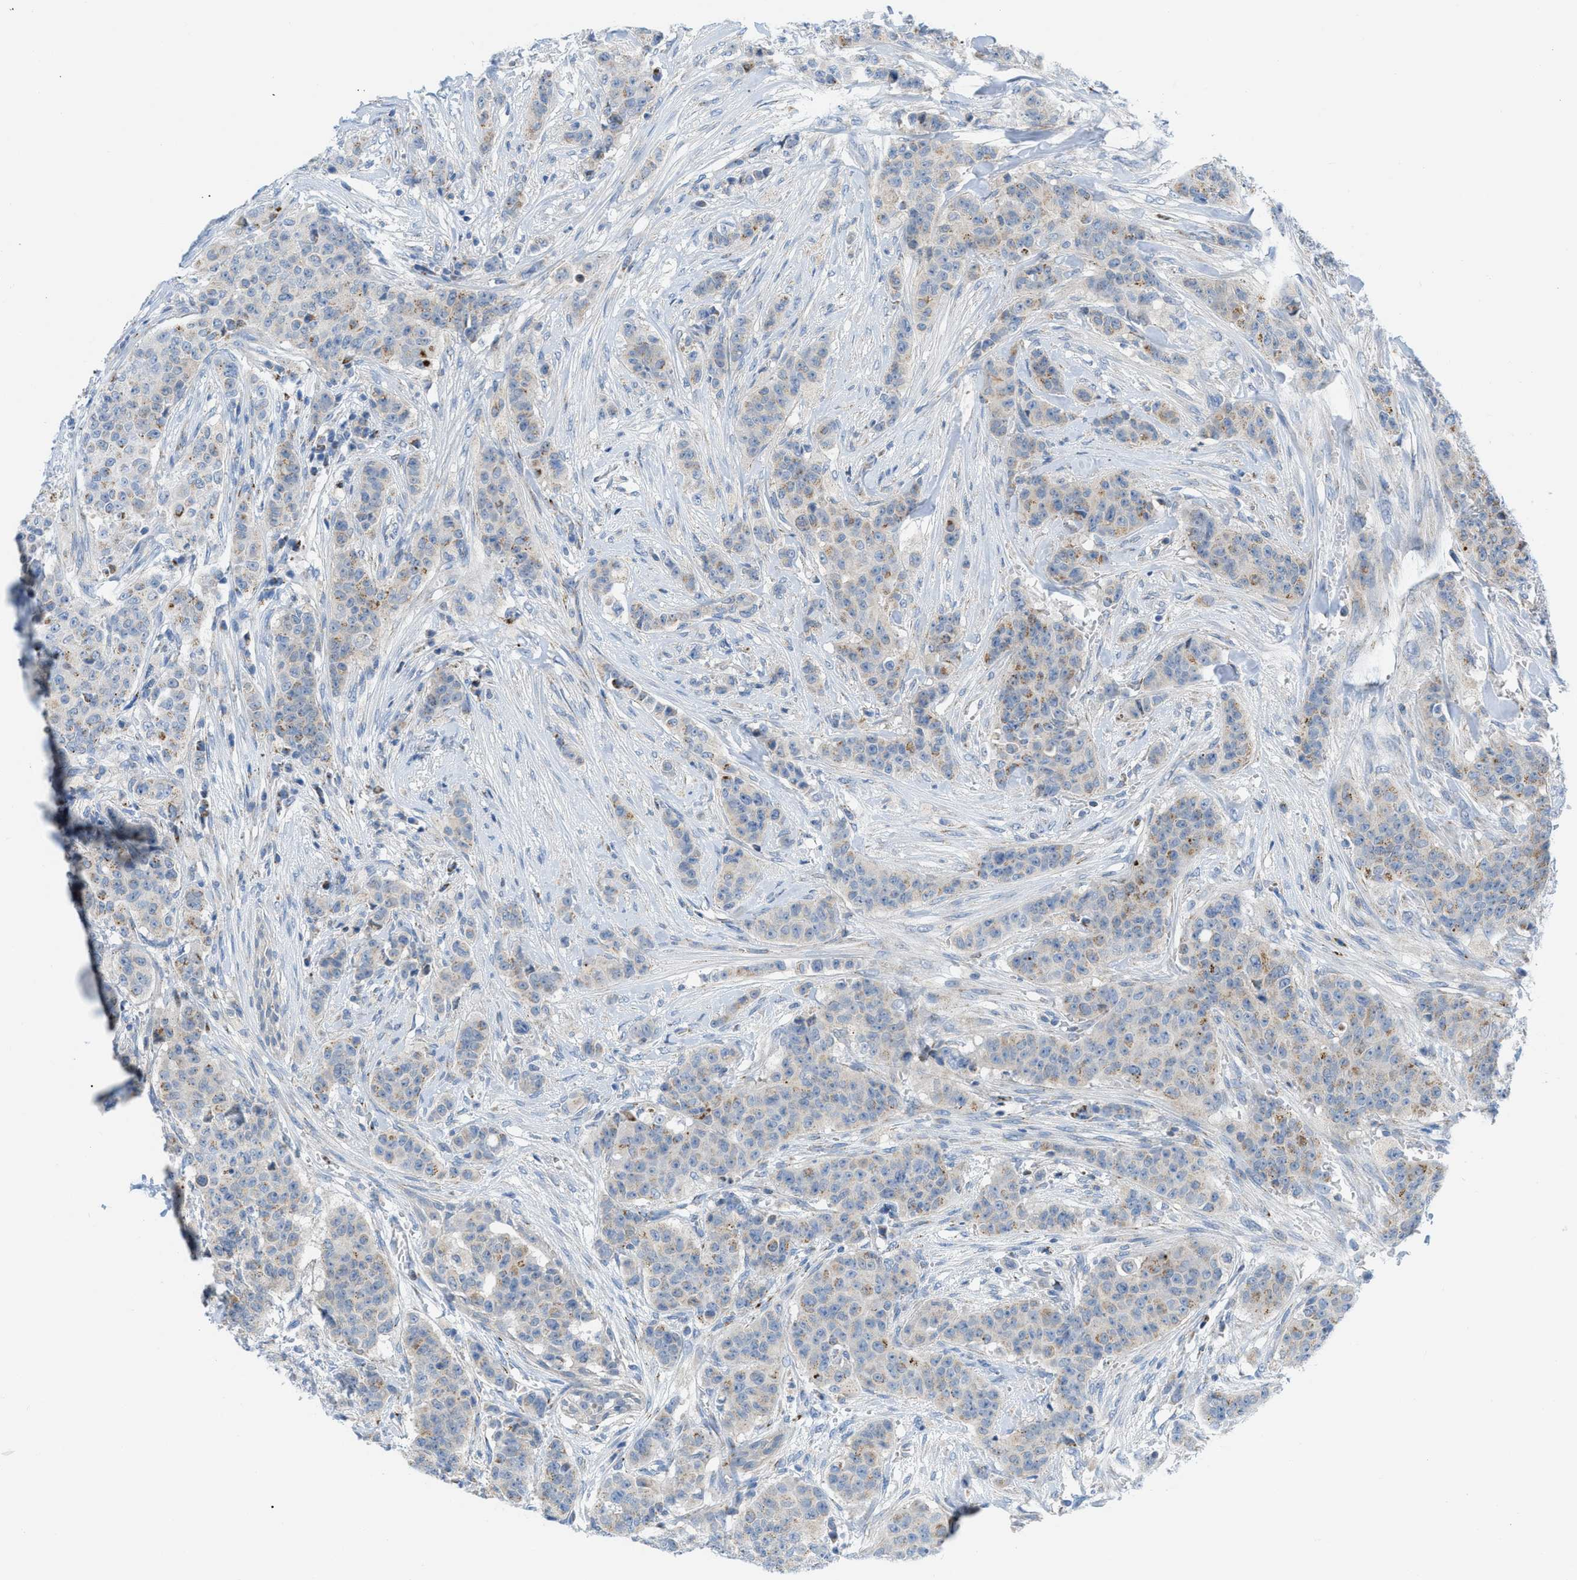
{"staining": {"intensity": "moderate", "quantity": "<25%", "location": "cytoplasmic/membranous"}, "tissue": "breast cancer", "cell_type": "Tumor cells", "image_type": "cancer", "snomed": [{"axis": "morphology", "description": "Normal tissue, NOS"}, {"axis": "morphology", "description": "Duct carcinoma"}, {"axis": "topography", "description": "Breast"}], "caption": "IHC histopathology image of neoplastic tissue: invasive ductal carcinoma (breast) stained using IHC displays low levels of moderate protein expression localized specifically in the cytoplasmic/membranous of tumor cells, appearing as a cytoplasmic/membranous brown color.", "gene": "RBBP9", "patient": {"sex": "female", "age": 40}}